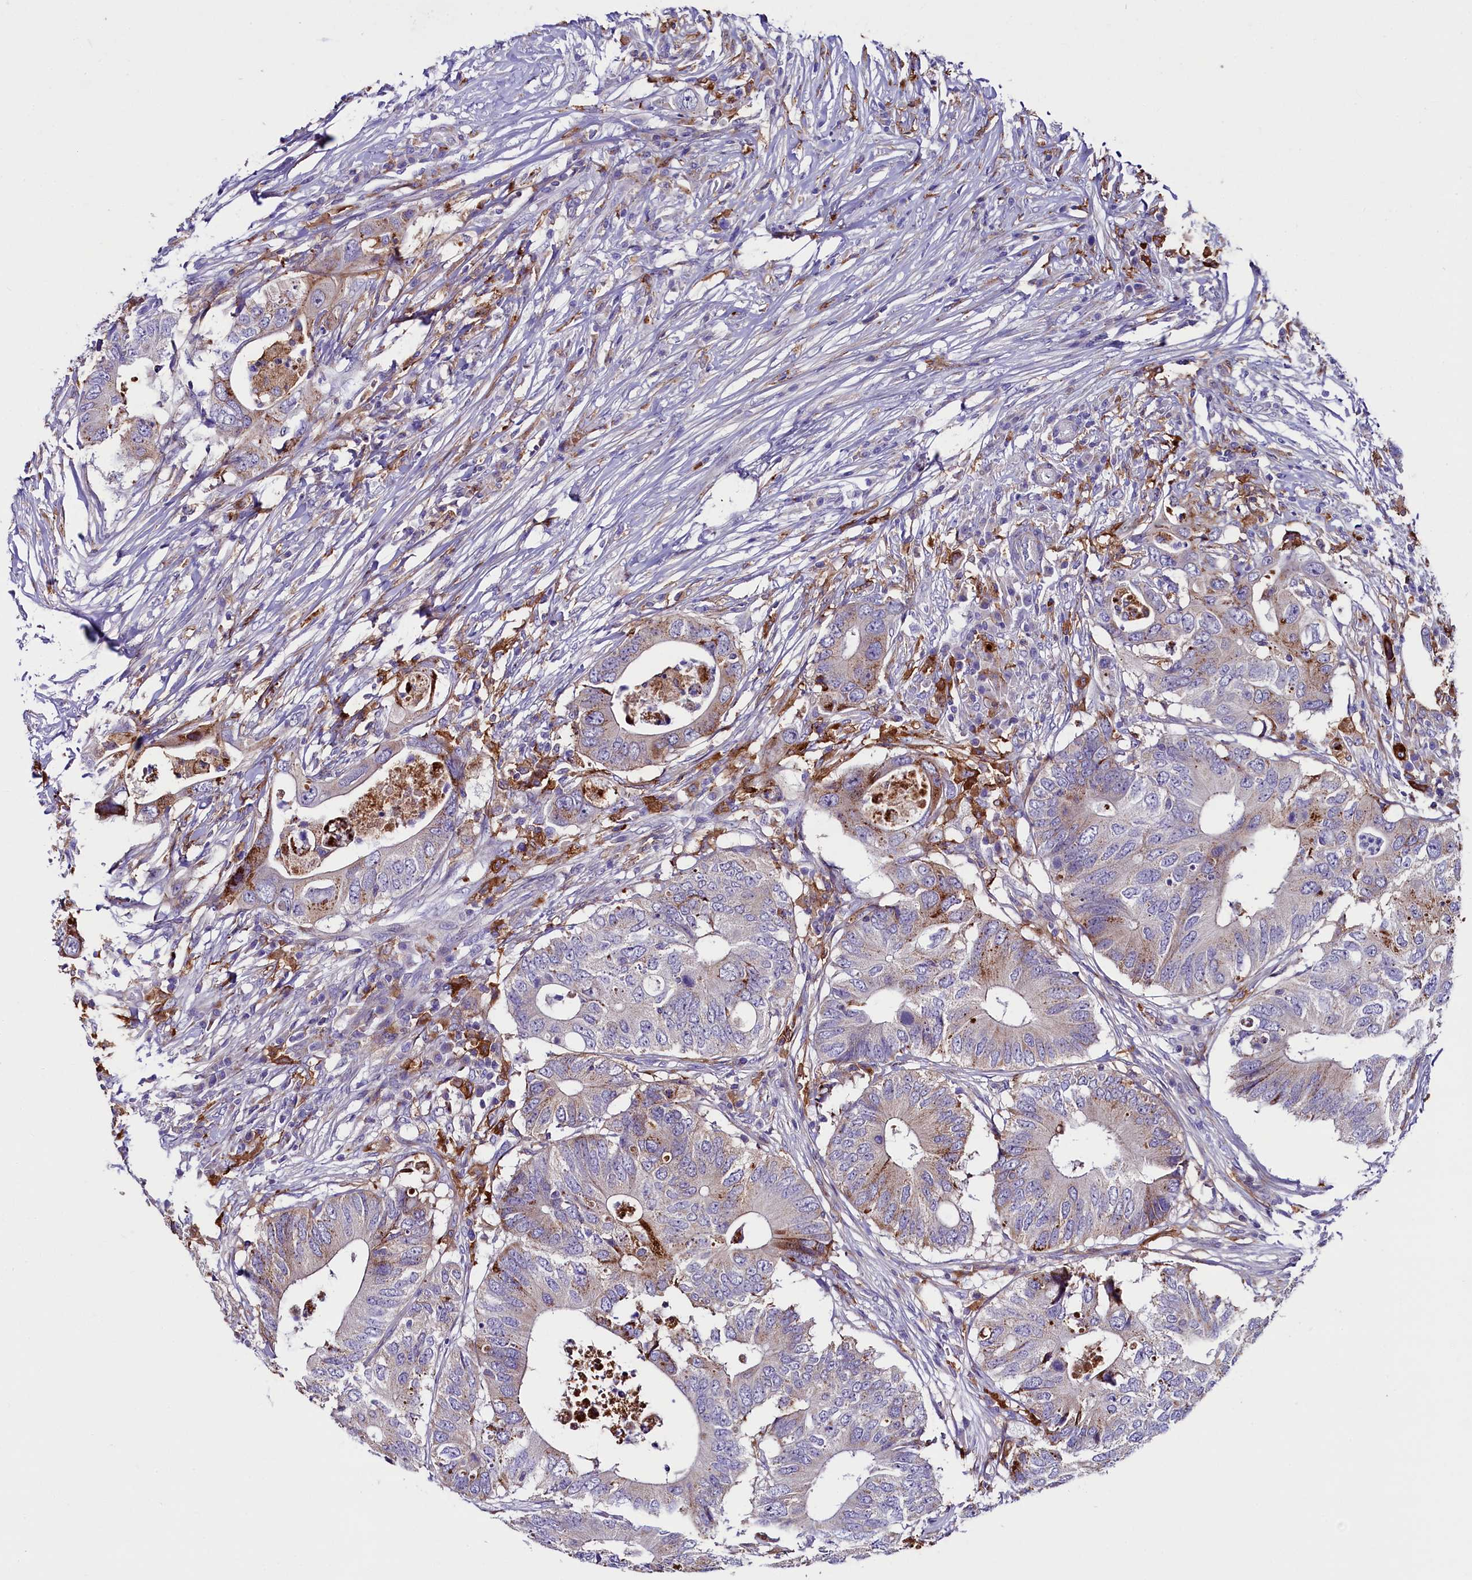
{"staining": {"intensity": "moderate", "quantity": "<25%", "location": "cytoplasmic/membranous"}, "tissue": "colorectal cancer", "cell_type": "Tumor cells", "image_type": "cancer", "snomed": [{"axis": "morphology", "description": "Adenocarcinoma, NOS"}, {"axis": "topography", "description": "Colon"}], "caption": "Protein expression analysis of human colorectal cancer reveals moderate cytoplasmic/membranous positivity in about <25% of tumor cells.", "gene": "IL20RA", "patient": {"sex": "male", "age": 71}}